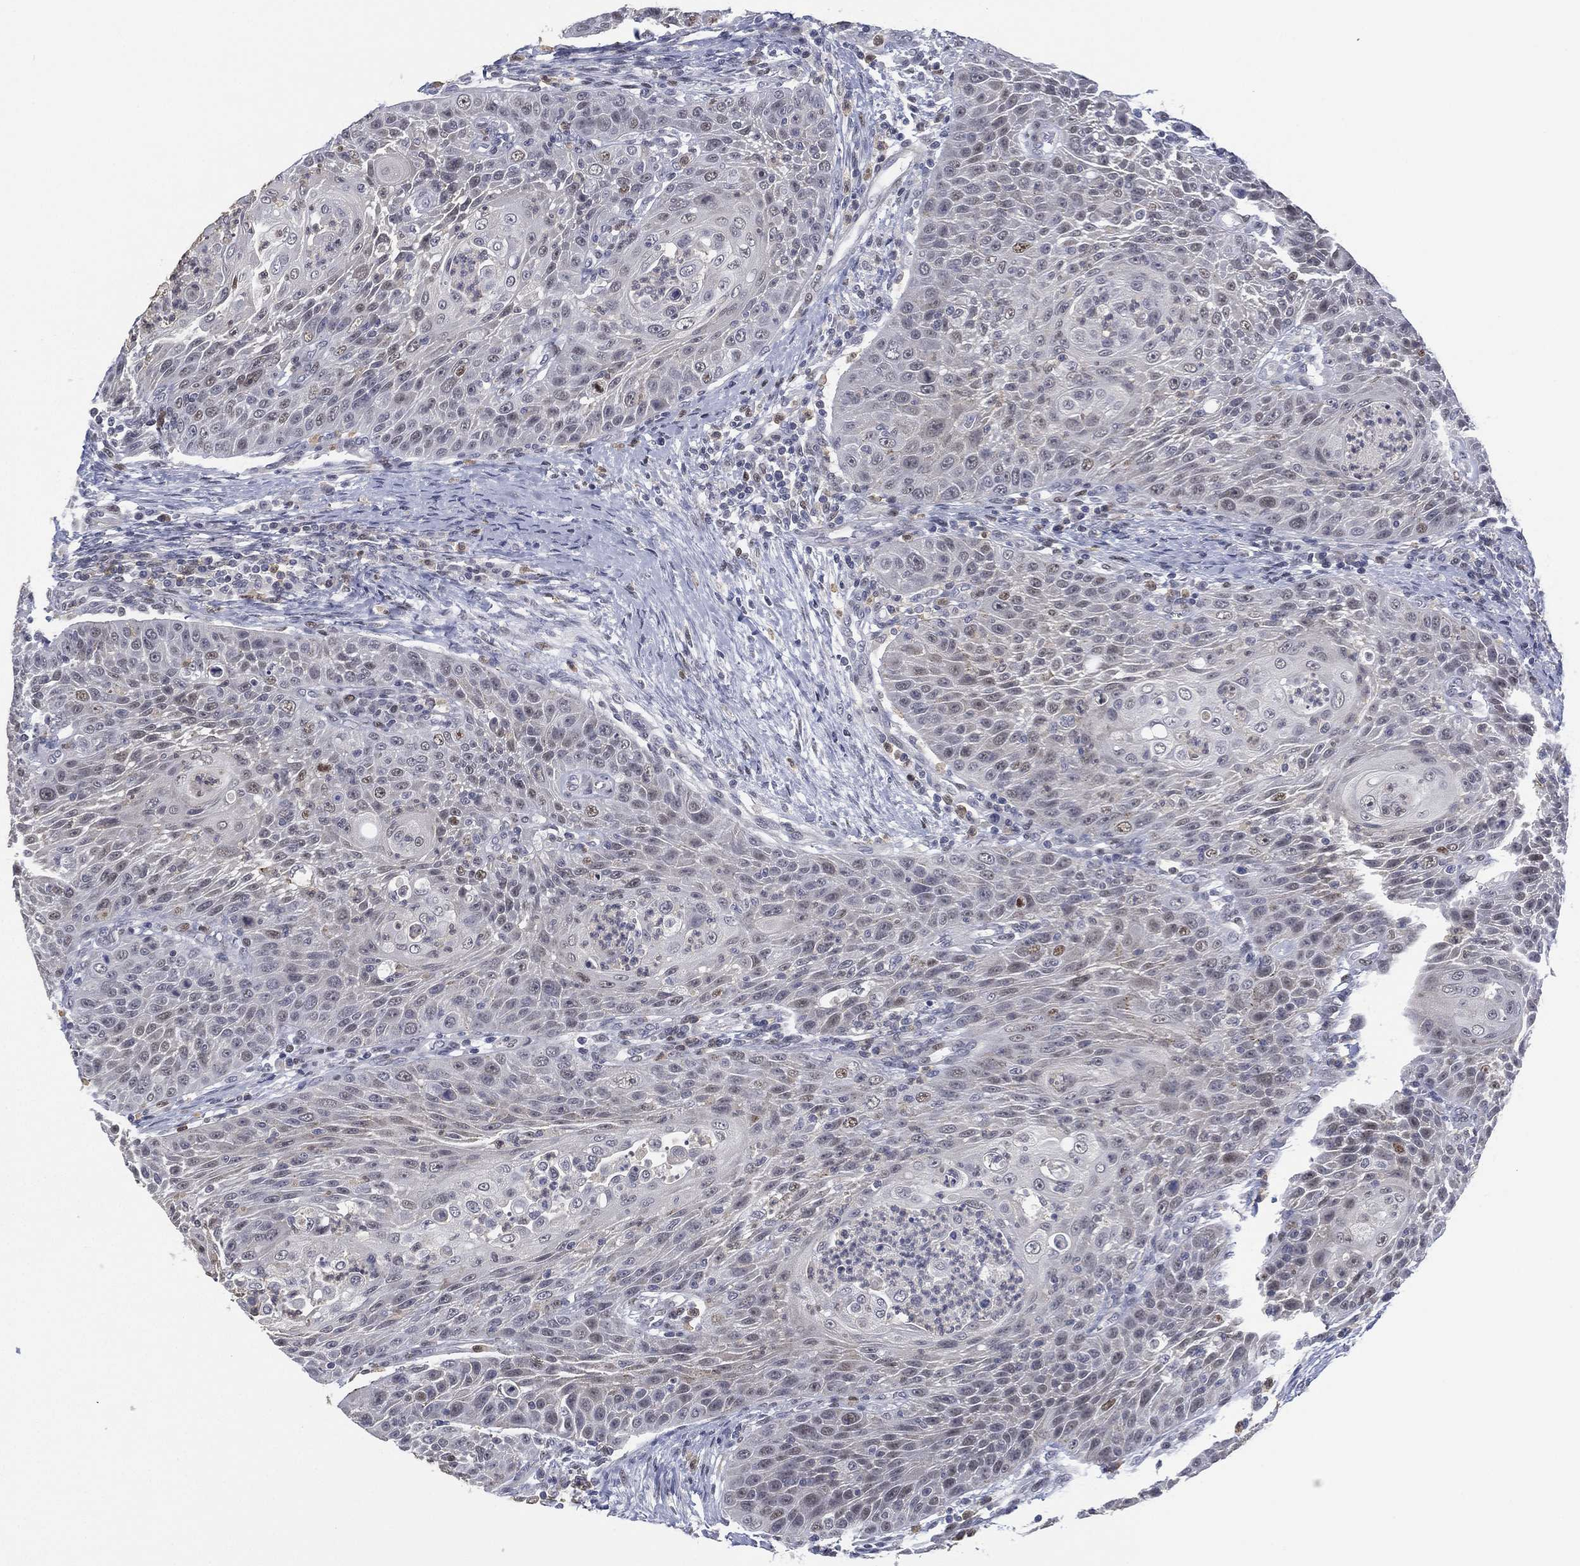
{"staining": {"intensity": "negative", "quantity": "none", "location": "none"}, "tissue": "head and neck cancer", "cell_type": "Tumor cells", "image_type": "cancer", "snomed": [{"axis": "morphology", "description": "Squamous cell carcinoma, NOS"}, {"axis": "topography", "description": "Head-Neck"}], "caption": "Head and neck cancer (squamous cell carcinoma) stained for a protein using immunohistochemistry displays no positivity tumor cells.", "gene": "ZNF711", "patient": {"sex": "male", "age": 69}}